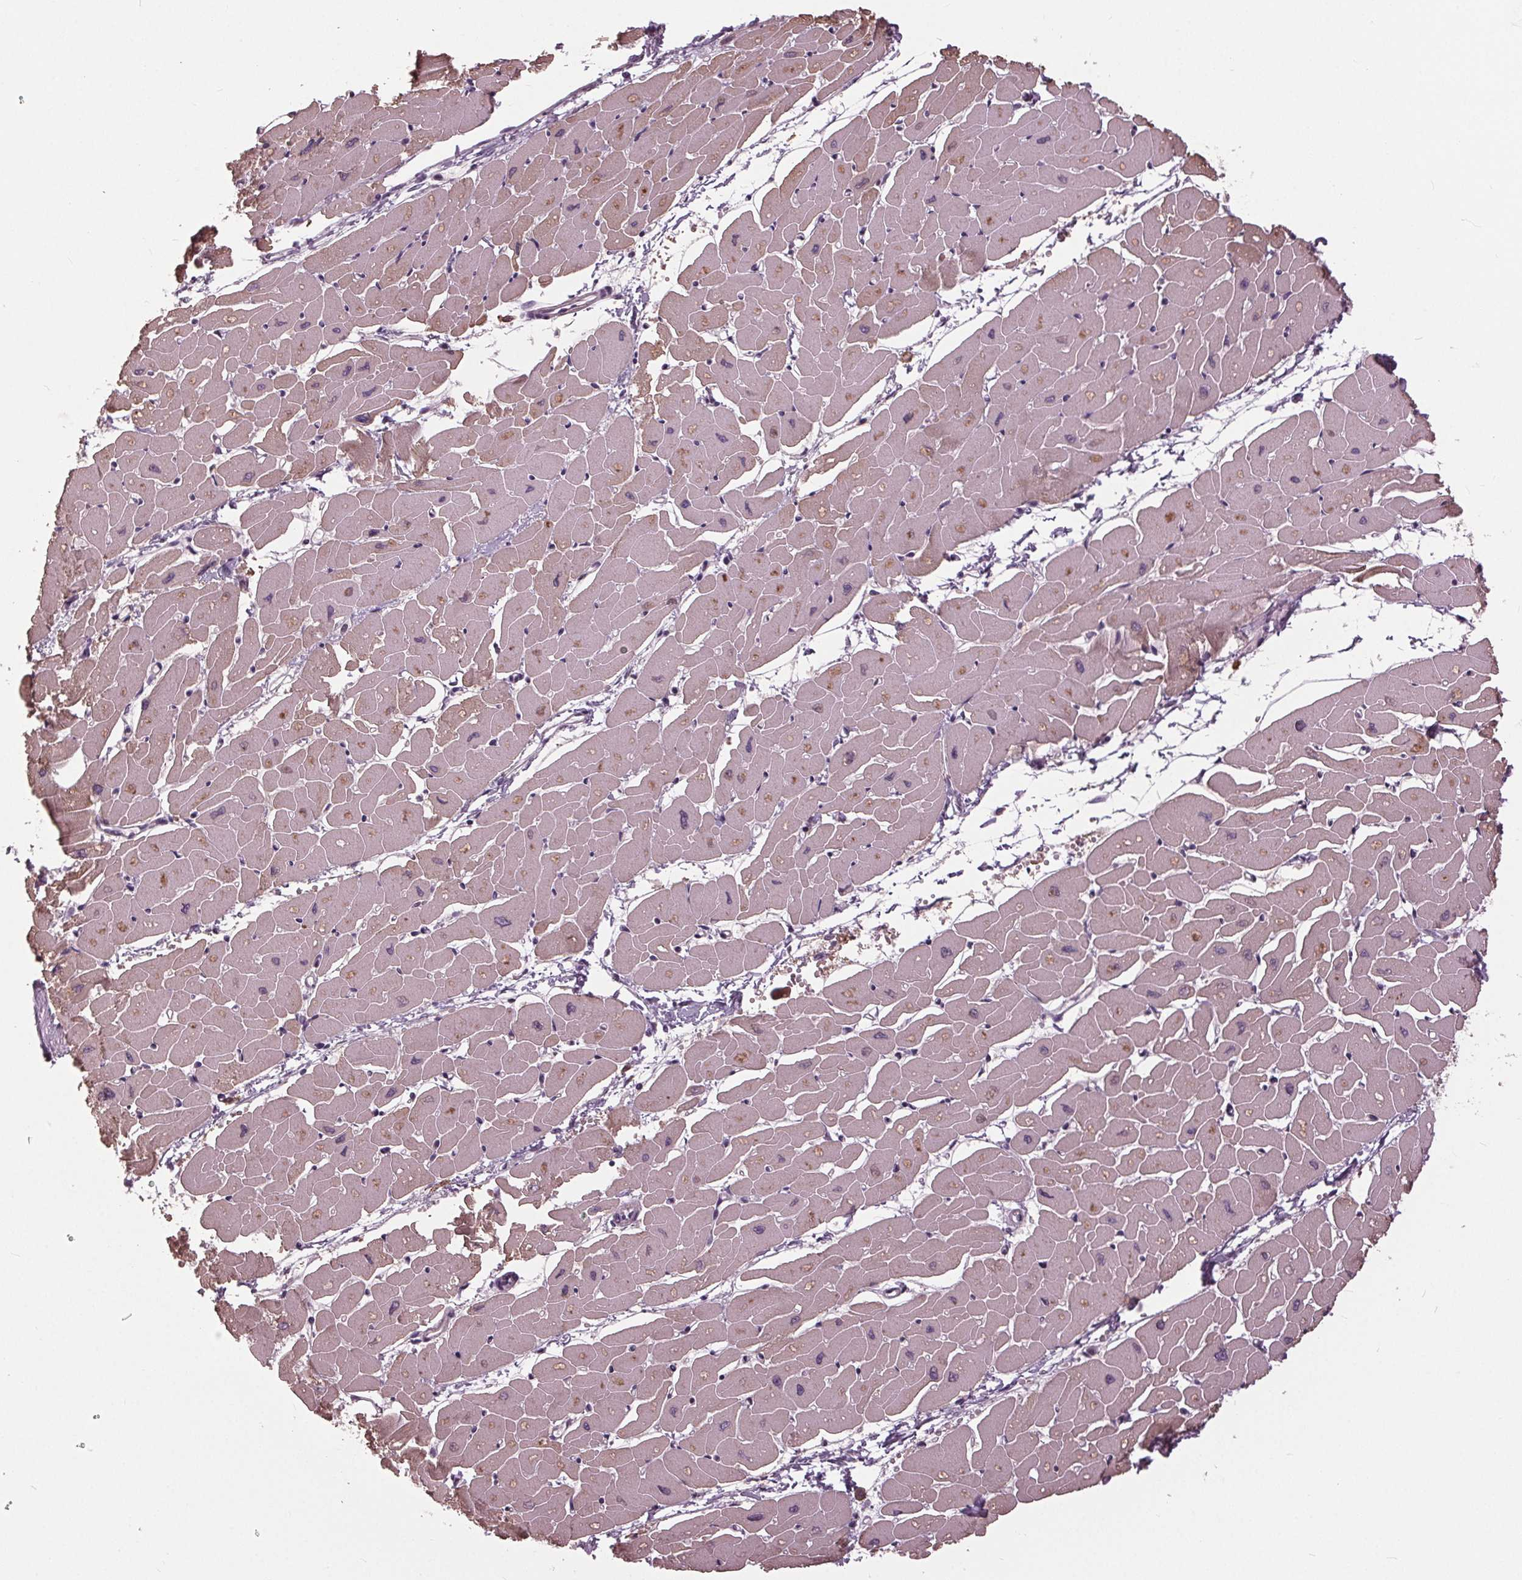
{"staining": {"intensity": "moderate", "quantity": ">75%", "location": "cytoplasmic/membranous"}, "tissue": "heart muscle", "cell_type": "Cardiomyocytes", "image_type": "normal", "snomed": [{"axis": "morphology", "description": "Normal tissue, NOS"}, {"axis": "topography", "description": "Heart"}], "caption": "Immunohistochemical staining of normal human heart muscle reveals moderate cytoplasmic/membranous protein positivity in about >75% of cardiomyocytes. Using DAB (brown) and hematoxylin (blue) stains, captured at high magnification using brightfield microscopy.", "gene": "SIGLEC6", "patient": {"sex": "male", "age": 57}}